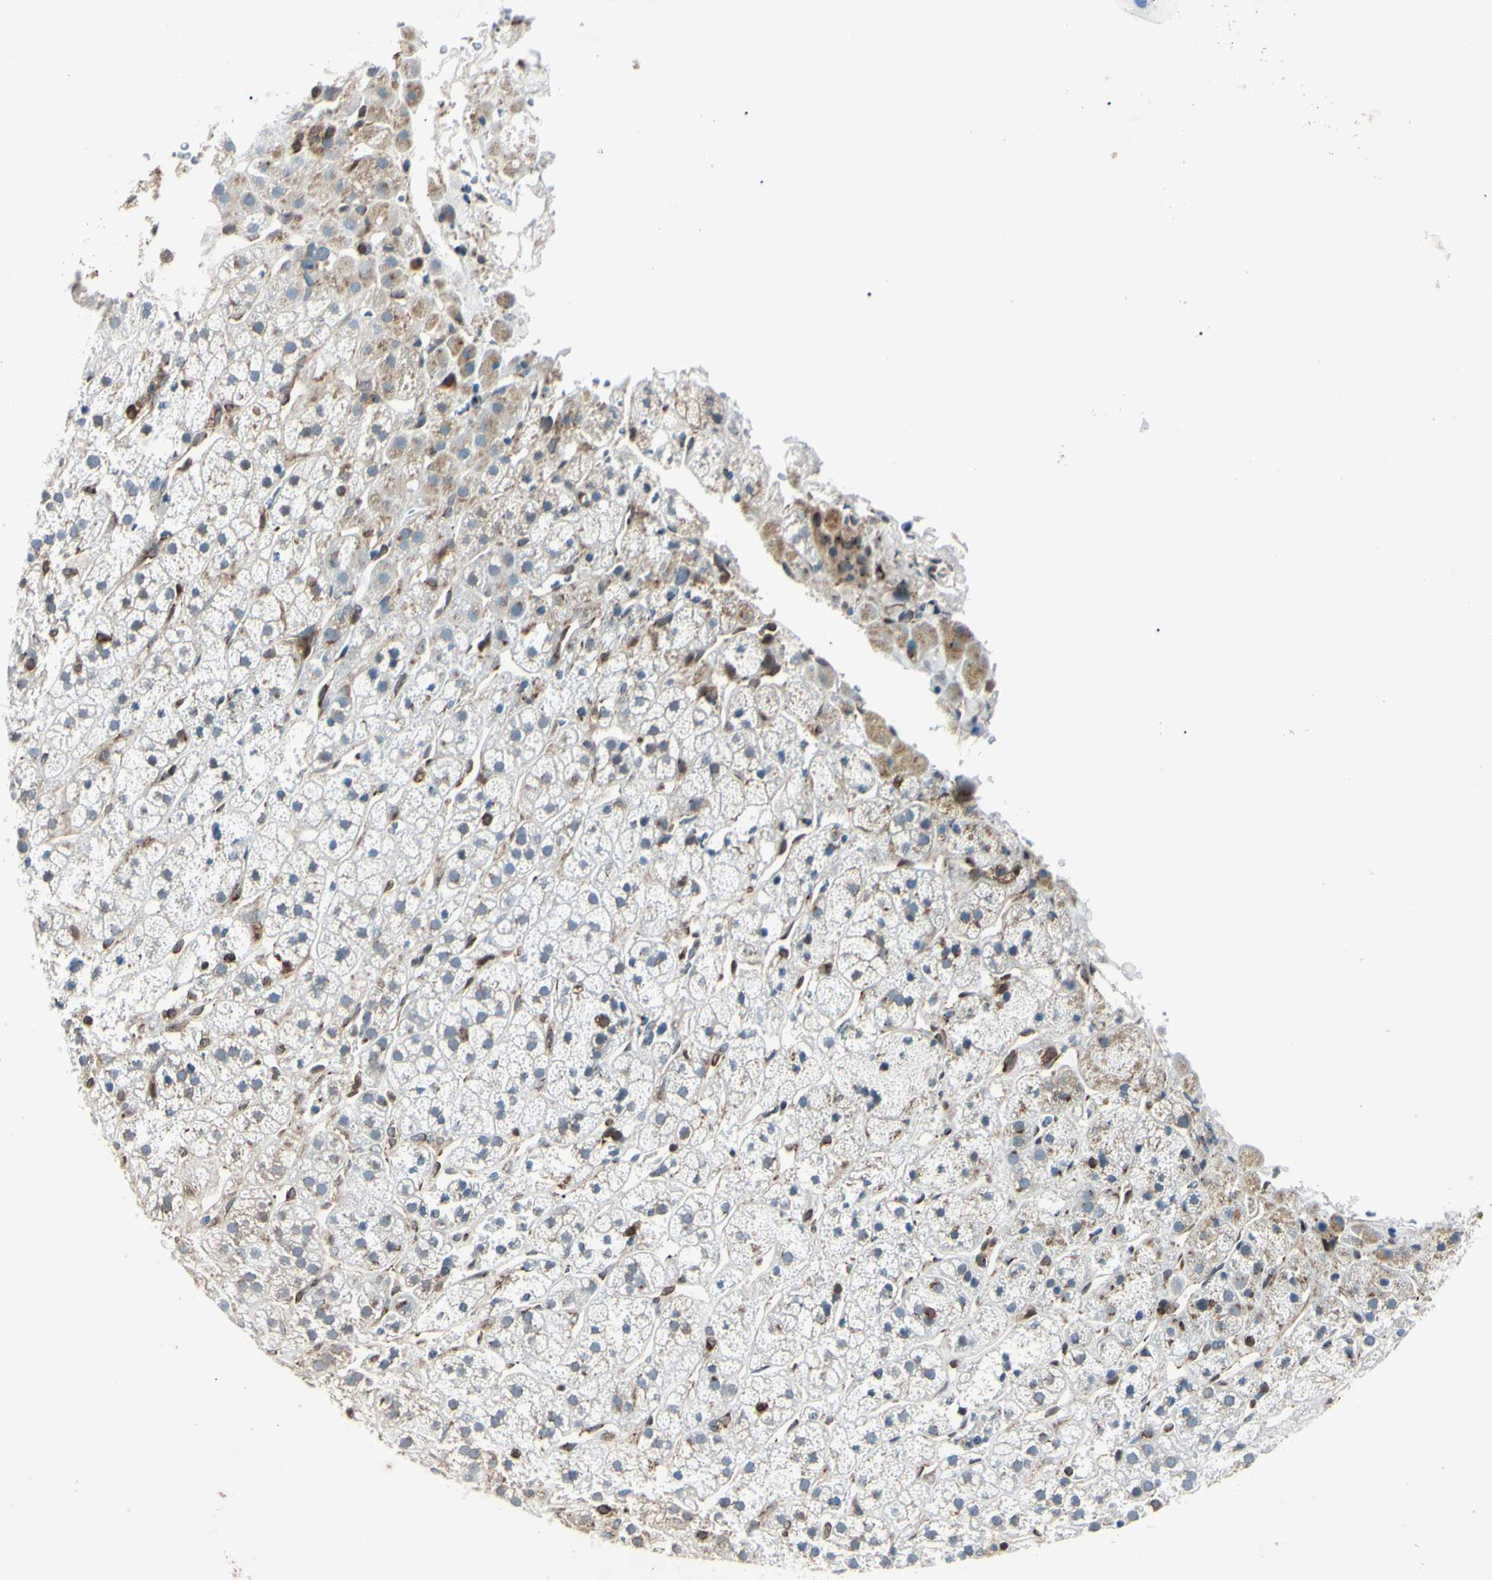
{"staining": {"intensity": "moderate", "quantity": "<25%", "location": "cytoplasmic/membranous"}, "tissue": "adrenal gland", "cell_type": "Glandular cells", "image_type": "normal", "snomed": [{"axis": "morphology", "description": "Normal tissue, NOS"}, {"axis": "topography", "description": "Adrenal gland"}], "caption": "A low amount of moderate cytoplasmic/membranous expression is identified in about <25% of glandular cells in benign adrenal gland. The protein of interest is stained brown, and the nuclei are stained in blue (DAB IHC with brightfield microscopy, high magnification).", "gene": "MAPRE1", "patient": {"sex": "male", "age": 56}}